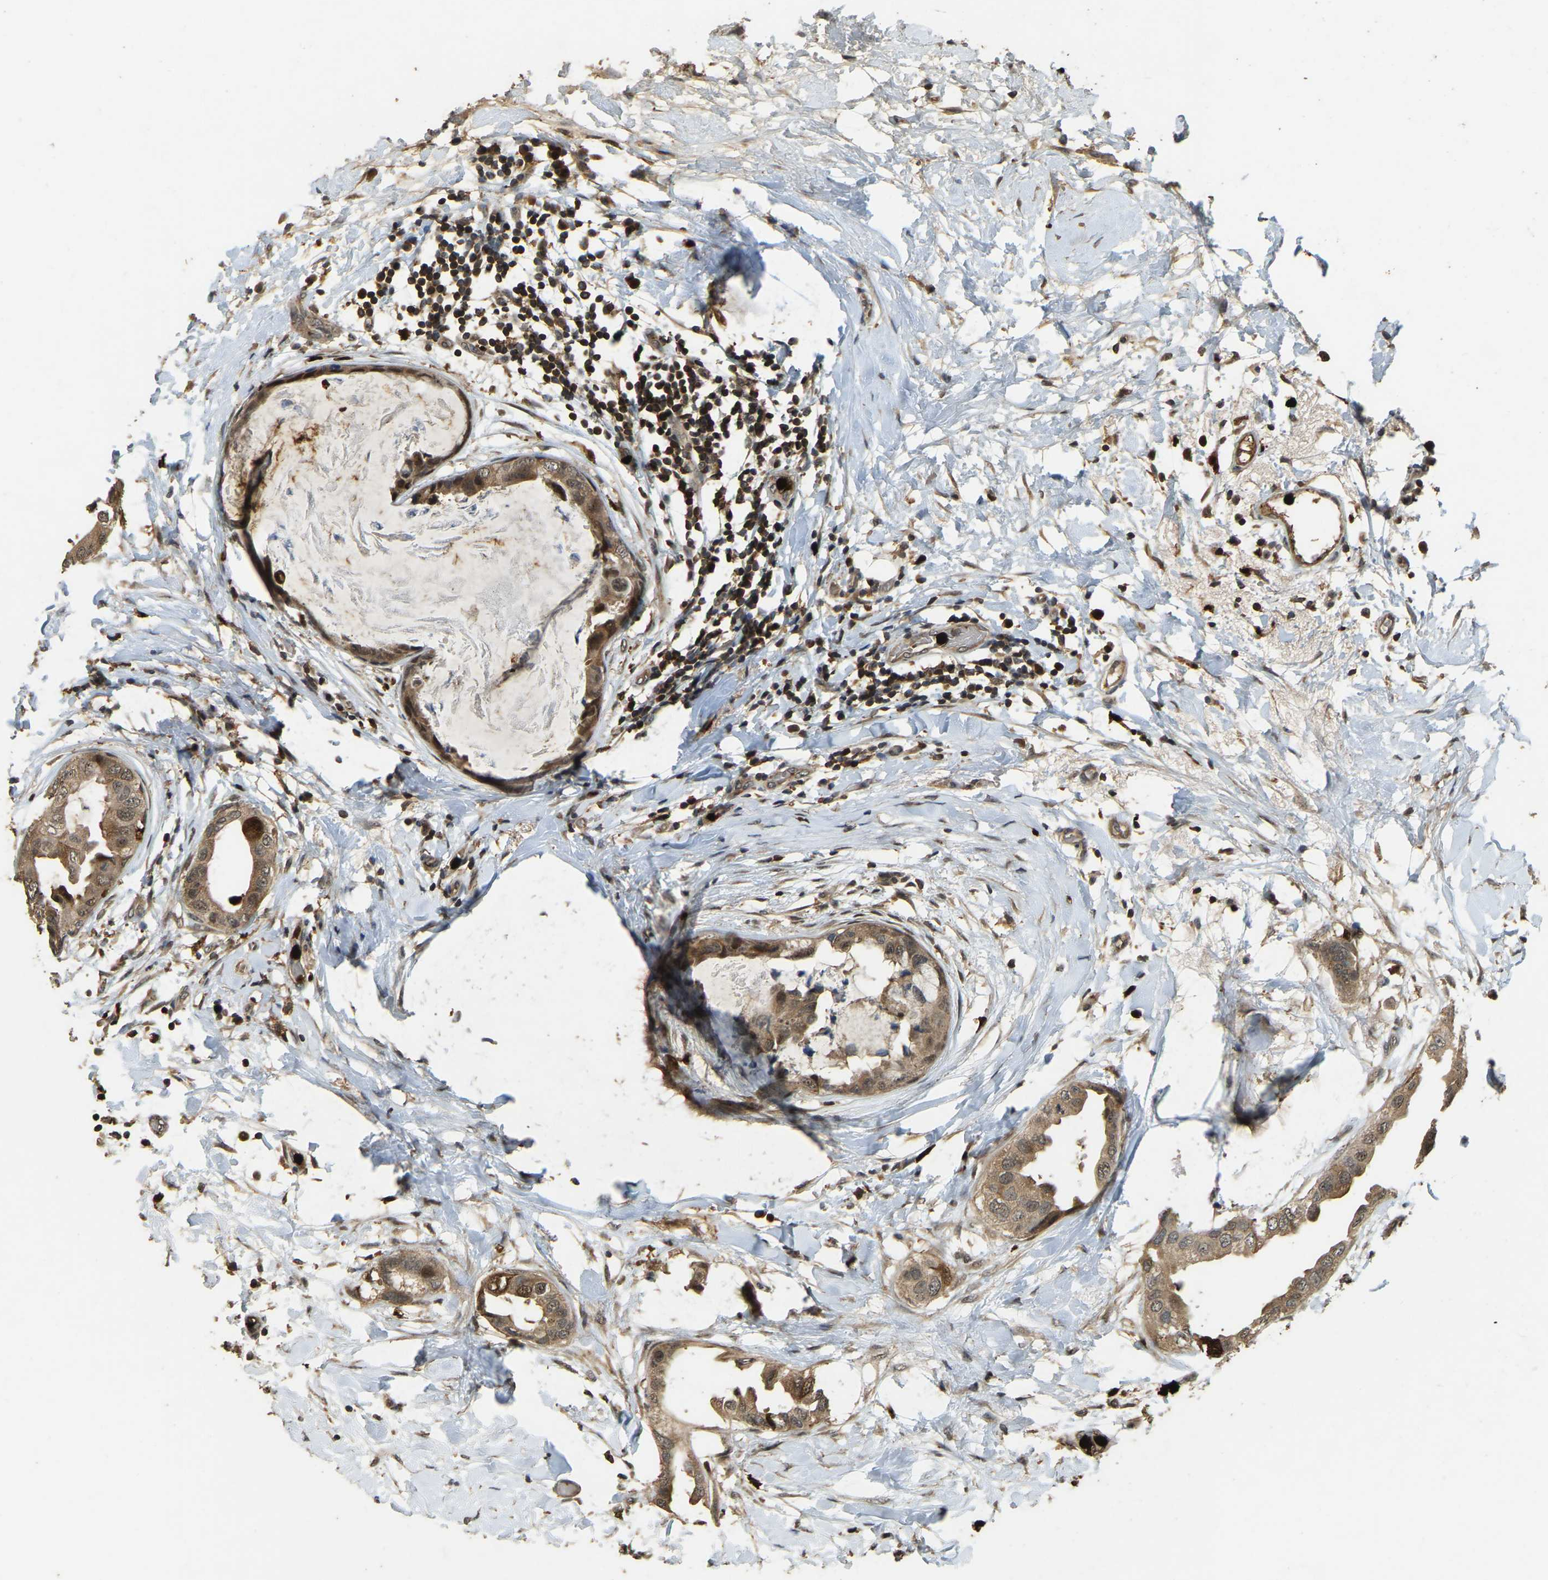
{"staining": {"intensity": "moderate", "quantity": ">75%", "location": "cytoplasmic/membranous"}, "tissue": "breast cancer", "cell_type": "Tumor cells", "image_type": "cancer", "snomed": [{"axis": "morphology", "description": "Duct carcinoma"}, {"axis": "topography", "description": "Breast"}], "caption": "A brown stain highlights moderate cytoplasmic/membranous expression of a protein in human breast cancer (infiltrating ductal carcinoma) tumor cells.", "gene": "RNF141", "patient": {"sex": "female", "age": 40}}